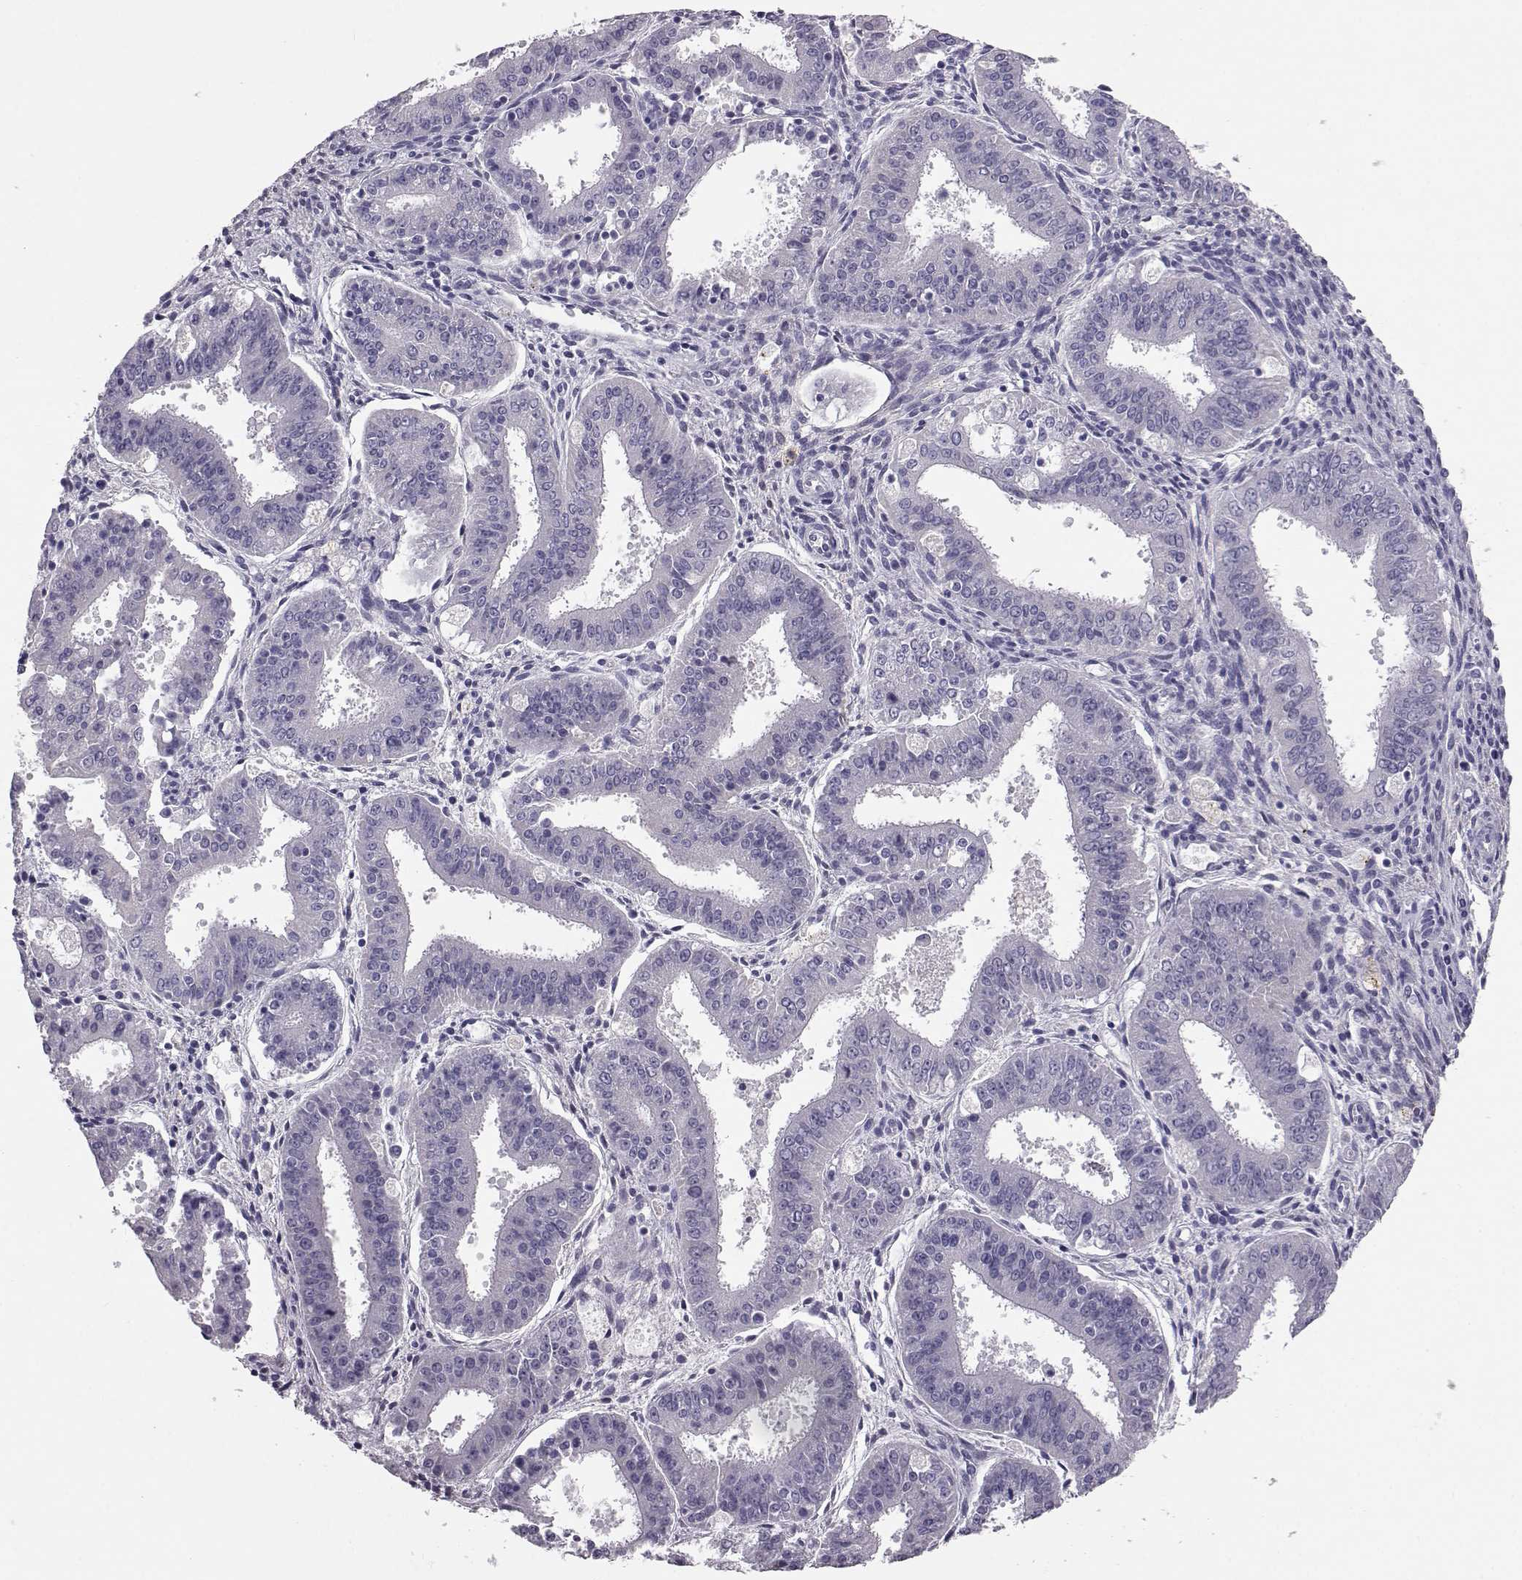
{"staining": {"intensity": "negative", "quantity": "none", "location": "none"}, "tissue": "ovarian cancer", "cell_type": "Tumor cells", "image_type": "cancer", "snomed": [{"axis": "morphology", "description": "Carcinoma, endometroid"}, {"axis": "topography", "description": "Ovary"}], "caption": "A photomicrograph of human ovarian cancer (endometroid carcinoma) is negative for staining in tumor cells. (Stains: DAB (3,3'-diaminobenzidine) immunohistochemistry (IHC) with hematoxylin counter stain, Microscopy: brightfield microscopy at high magnification).", "gene": "ADGRG5", "patient": {"sex": "female", "age": 42}}